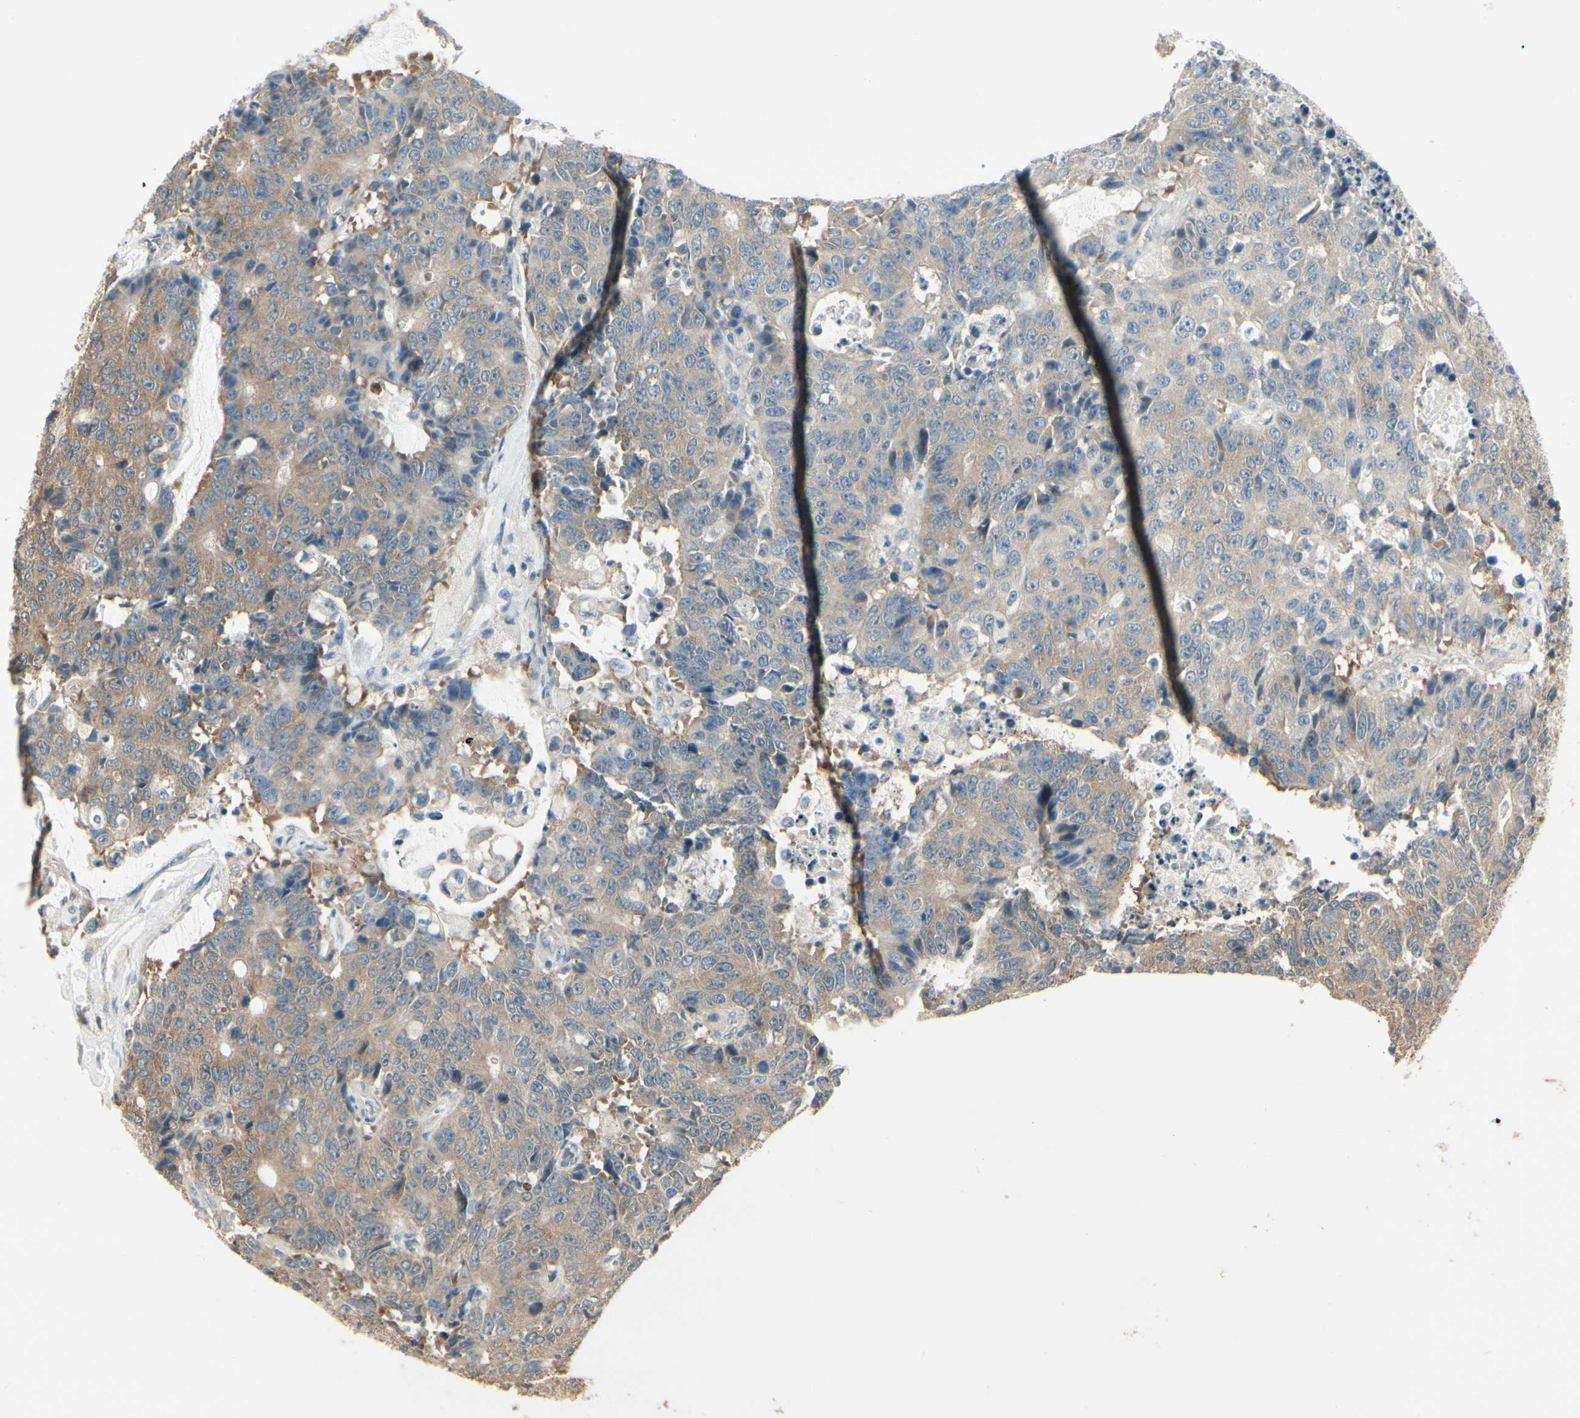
{"staining": {"intensity": "moderate", "quantity": ">75%", "location": "cytoplasmic/membranous"}, "tissue": "colorectal cancer", "cell_type": "Tumor cells", "image_type": "cancer", "snomed": [{"axis": "morphology", "description": "Adenocarcinoma, NOS"}, {"axis": "topography", "description": "Colon"}], "caption": "A medium amount of moderate cytoplasmic/membranous expression is appreciated in about >75% of tumor cells in colorectal cancer (adenocarcinoma) tissue. (DAB (3,3'-diaminobenzidine) = brown stain, brightfield microscopy at high magnification).", "gene": "CCT7", "patient": {"sex": "female", "age": 86}}